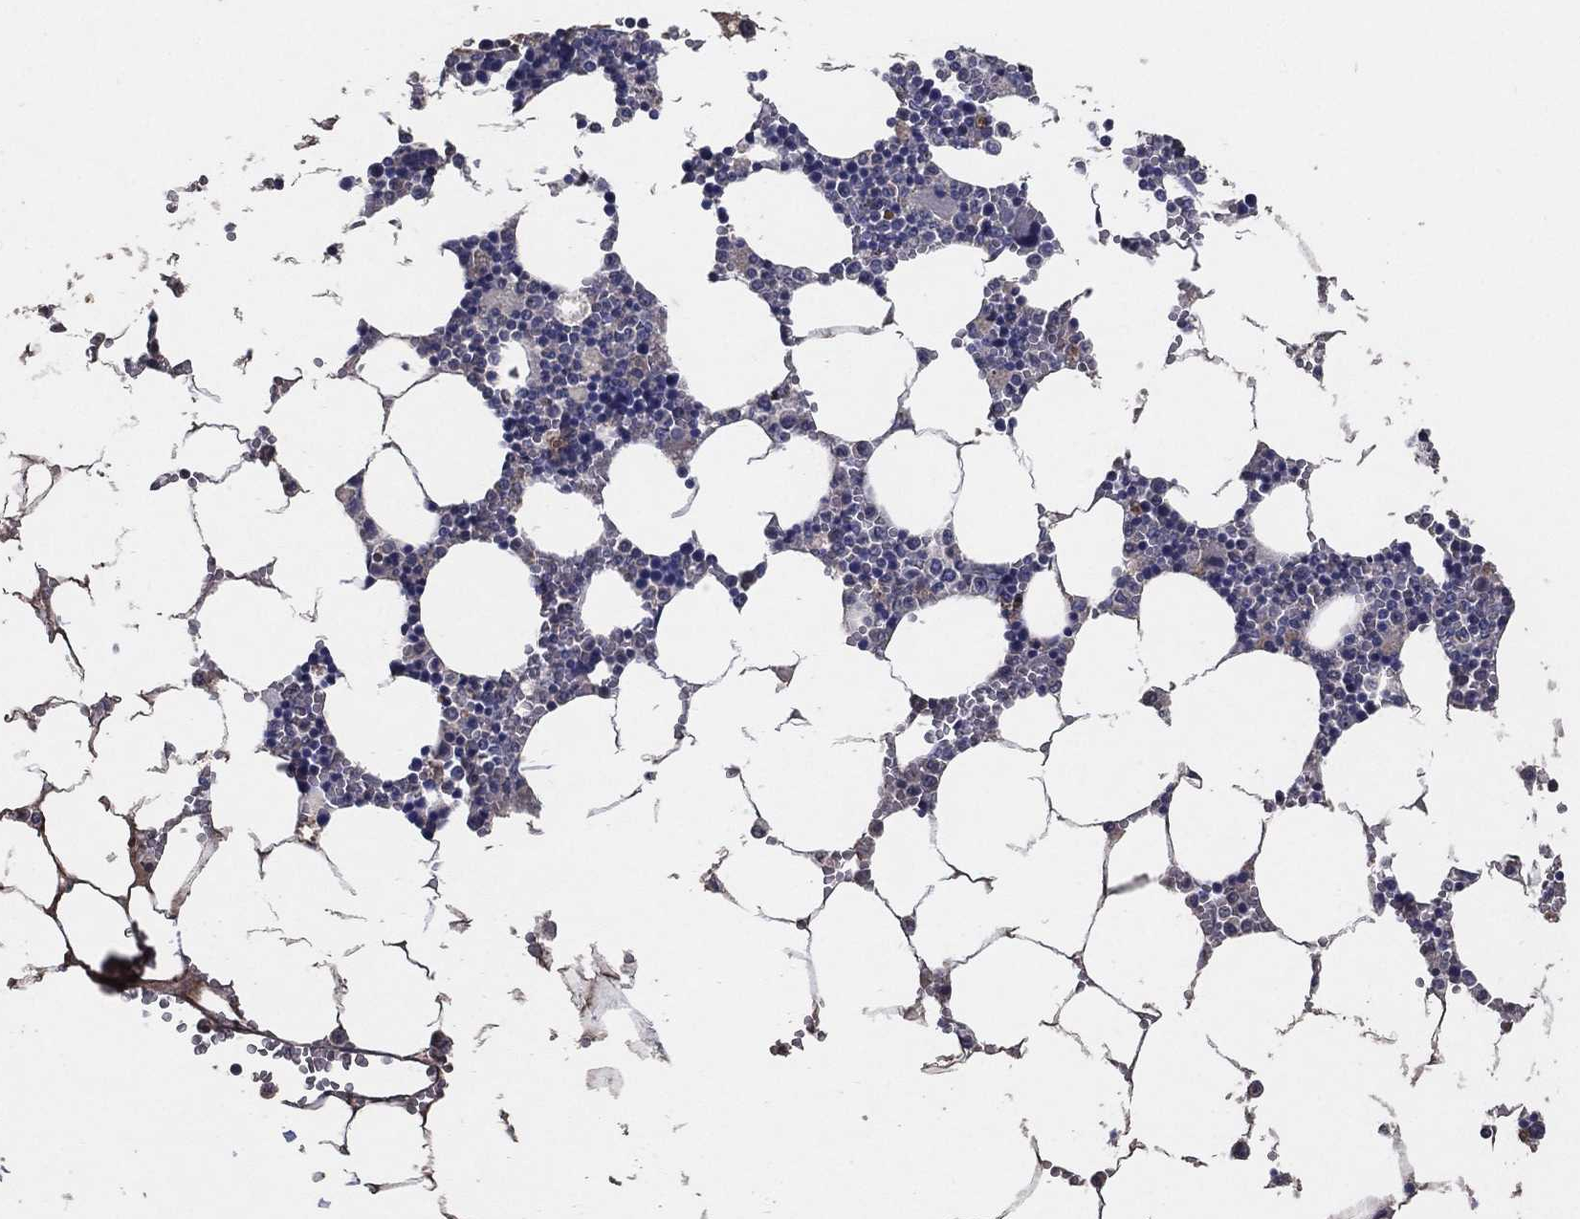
{"staining": {"intensity": "negative", "quantity": "none", "location": "none"}, "tissue": "bone marrow", "cell_type": "Hematopoietic cells", "image_type": "normal", "snomed": [{"axis": "morphology", "description": "Normal tissue, NOS"}, {"axis": "topography", "description": "Bone marrow"}], "caption": "Hematopoietic cells show no significant positivity in benign bone marrow. Brightfield microscopy of IHC stained with DAB (3,3'-diaminobenzidine) (brown) and hematoxylin (blue), captured at high magnification.", "gene": "EFNA1", "patient": {"sex": "female", "age": 64}}